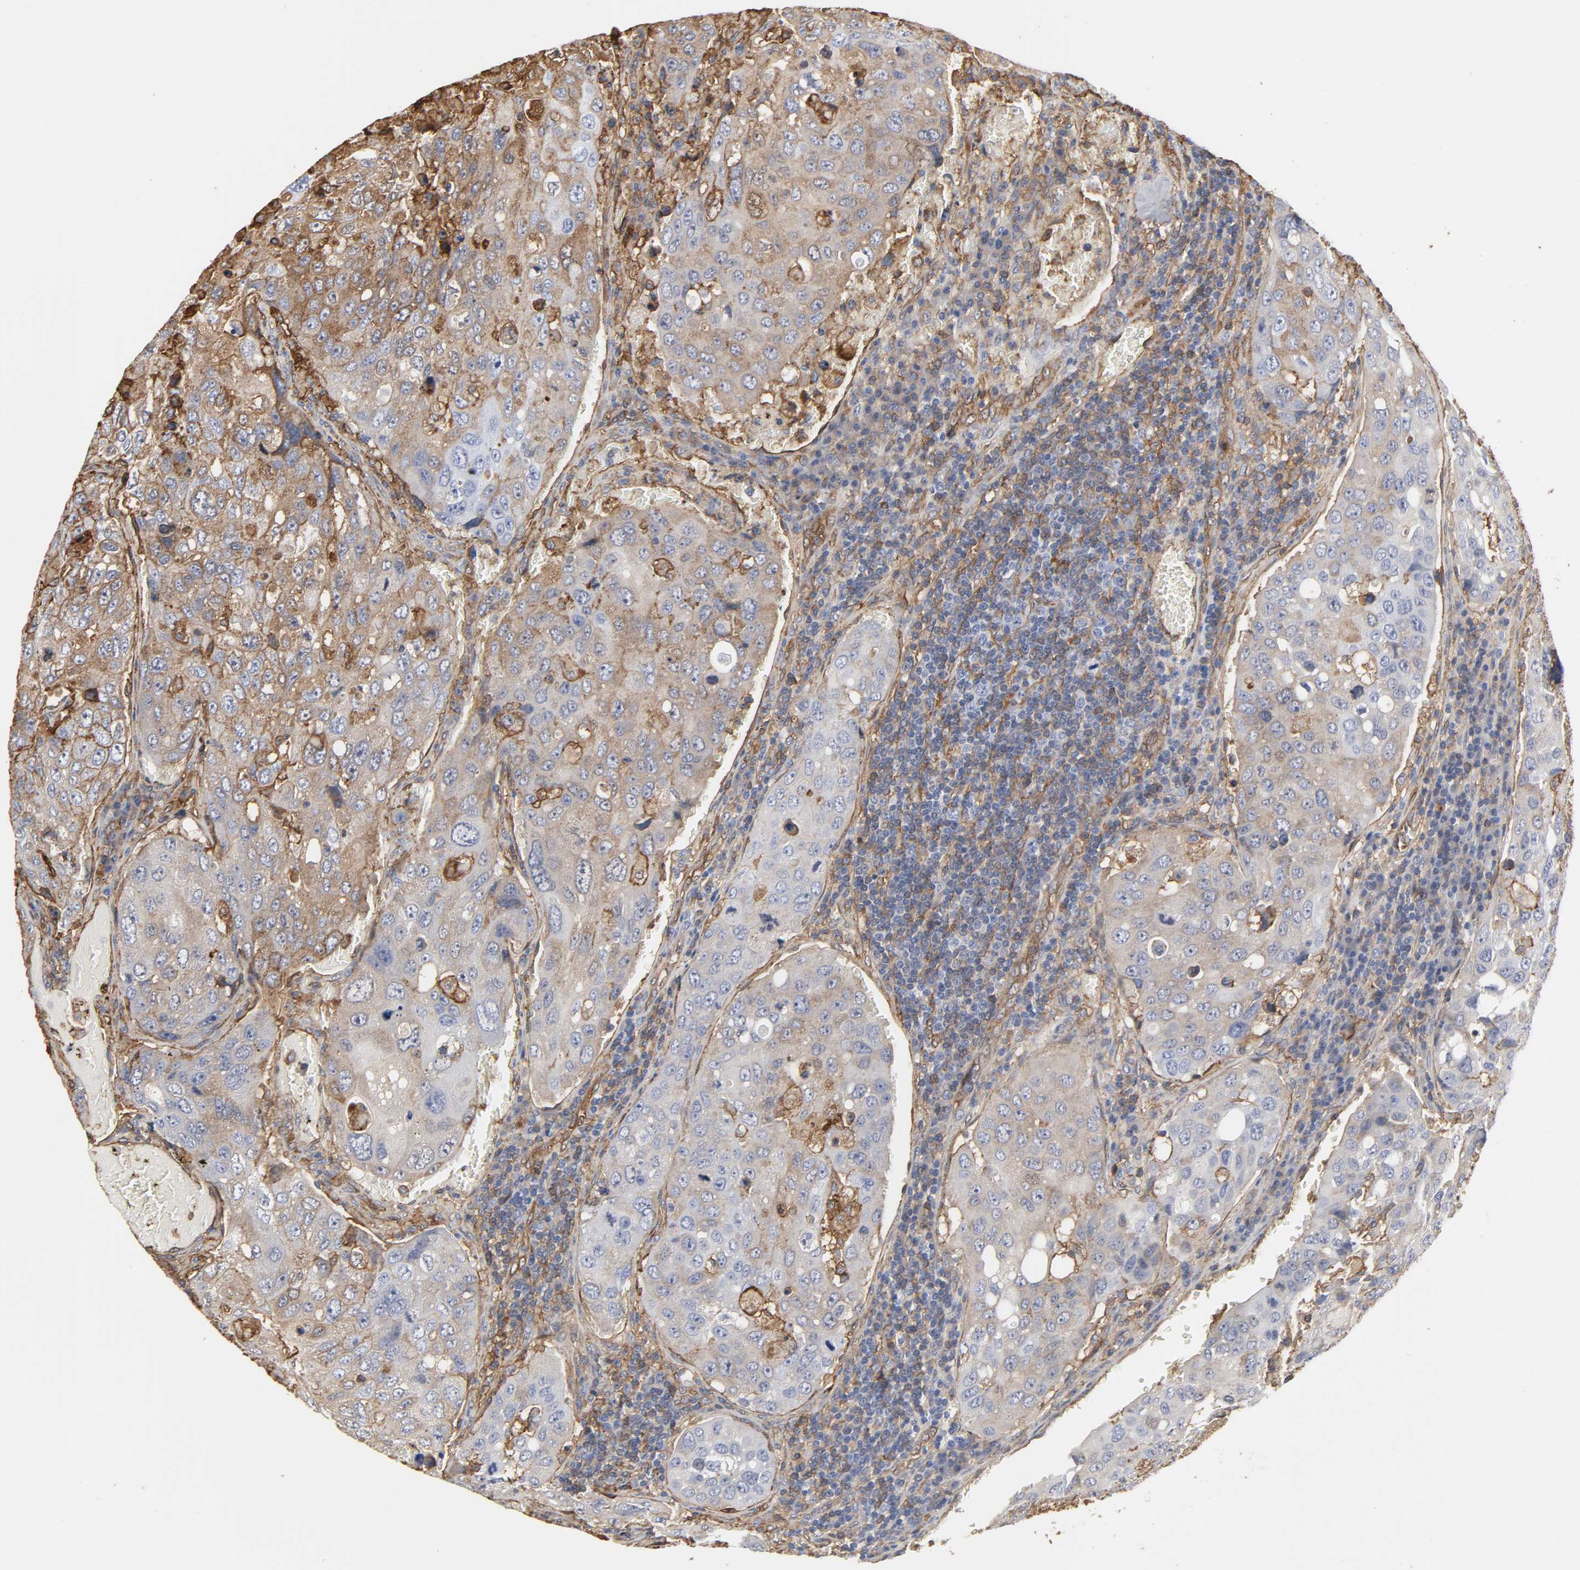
{"staining": {"intensity": "moderate", "quantity": ">75%", "location": "cytoplasmic/membranous"}, "tissue": "urothelial cancer", "cell_type": "Tumor cells", "image_type": "cancer", "snomed": [{"axis": "morphology", "description": "Urothelial carcinoma, High grade"}, {"axis": "topography", "description": "Lymph node"}, {"axis": "topography", "description": "Urinary bladder"}], "caption": "High-power microscopy captured an IHC micrograph of urothelial carcinoma (high-grade), revealing moderate cytoplasmic/membranous positivity in about >75% of tumor cells.", "gene": "ANXA2", "patient": {"sex": "male", "age": 51}}